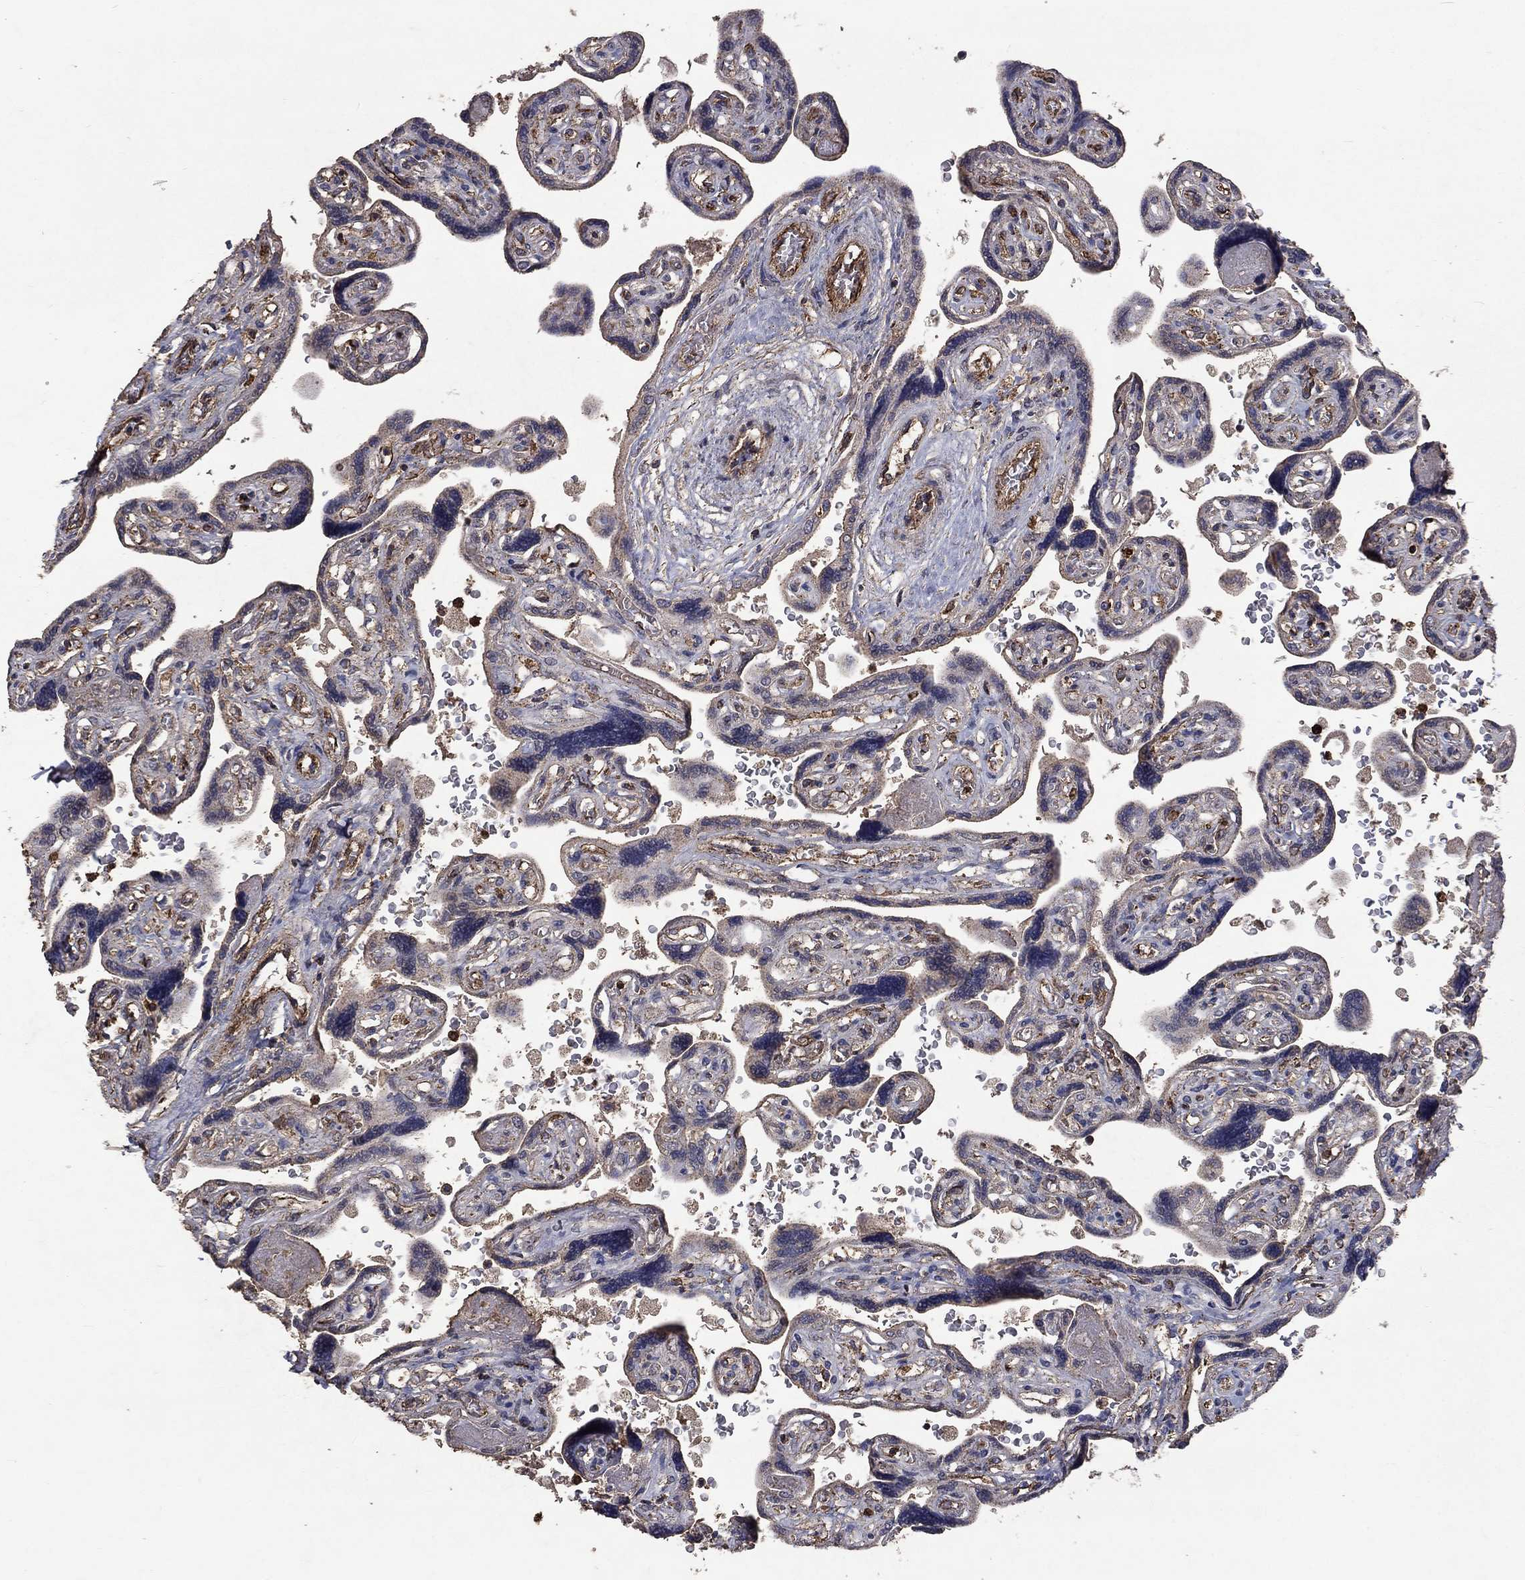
{"staining": {"intensity": "weak", "quantity": "25%-75%", "location": "cytoplasmic/membranous"}, "tissue": "placenta", "cell_type": "Decidual cells", "image_type": "normal", "snomed": [{"axis": "morphology", "description": "Normal tissue, NOS"}, {"axis": "topography", "description": "Placenta"}], "caption": "Decidual cells show low levels of weak cytoplasmic/membranous positivity in approximately 25%-75% of cells in unremarkable human placenta. The staining is performed using DAB brown chromogen to label protein expression. The nuclei are counter-stained blue using hematoxylin.", "gene": "CD24", "patient": {"sex": "female", "age": 32}}